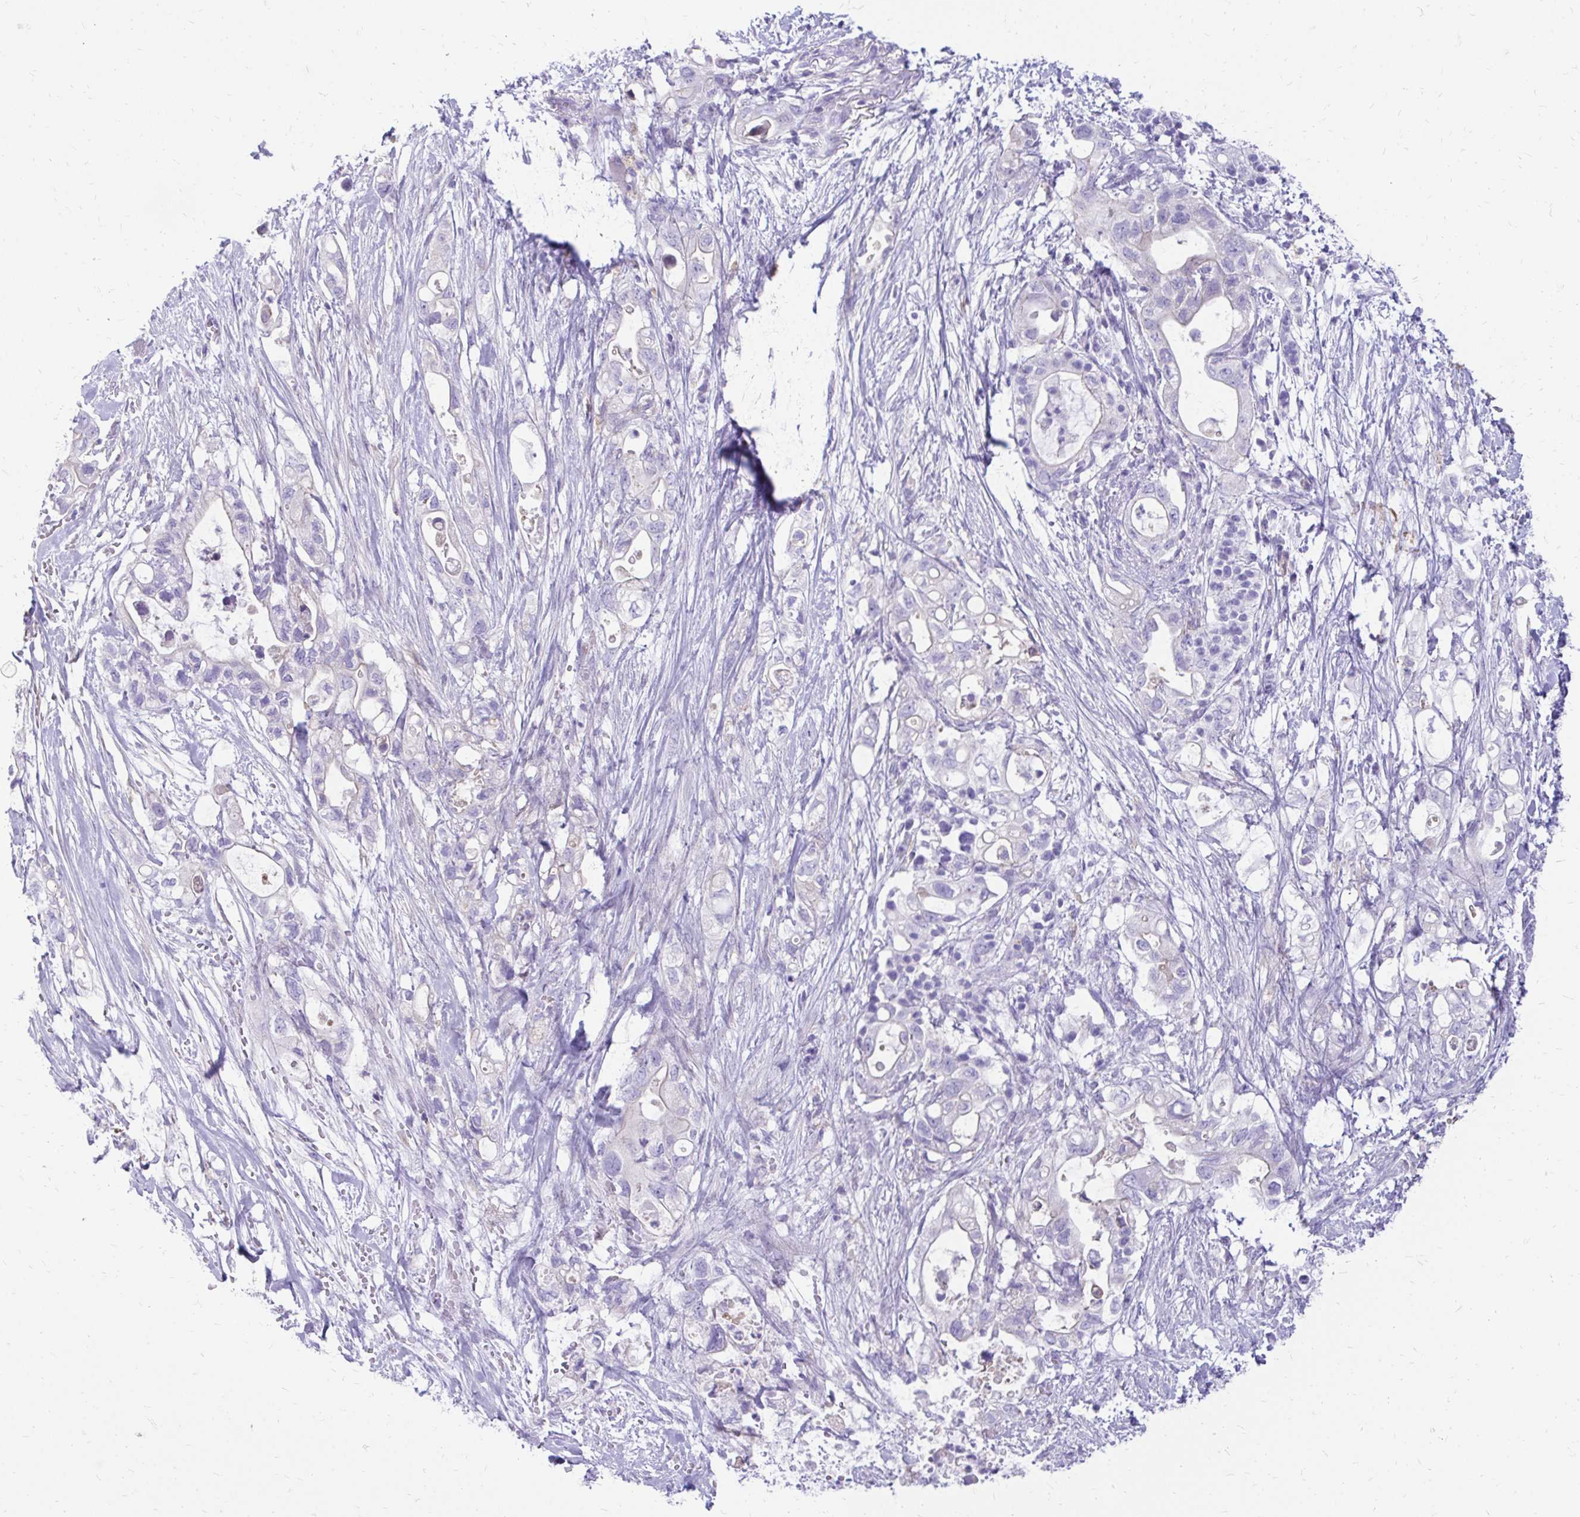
{"staining": {"intensity": "negative", "quantity": "none", "location": "none"}, "tissue": "pancreatic cancer", "cell_type": "Tumor cells", "image_type": "cancer", "snomed": [{"axis": "morphology", "description": "Adenocarcinoma, NOS"}, {"axis": "topography", "description": "Pancreas"}], "caption": "Immunohistochemistry (IHC) of human pancreatic adenocarcinoma reveals no positivity in tumor cells.", "gene": "SIGLEC11", "patient": {"sex": "female", "age": 72}}